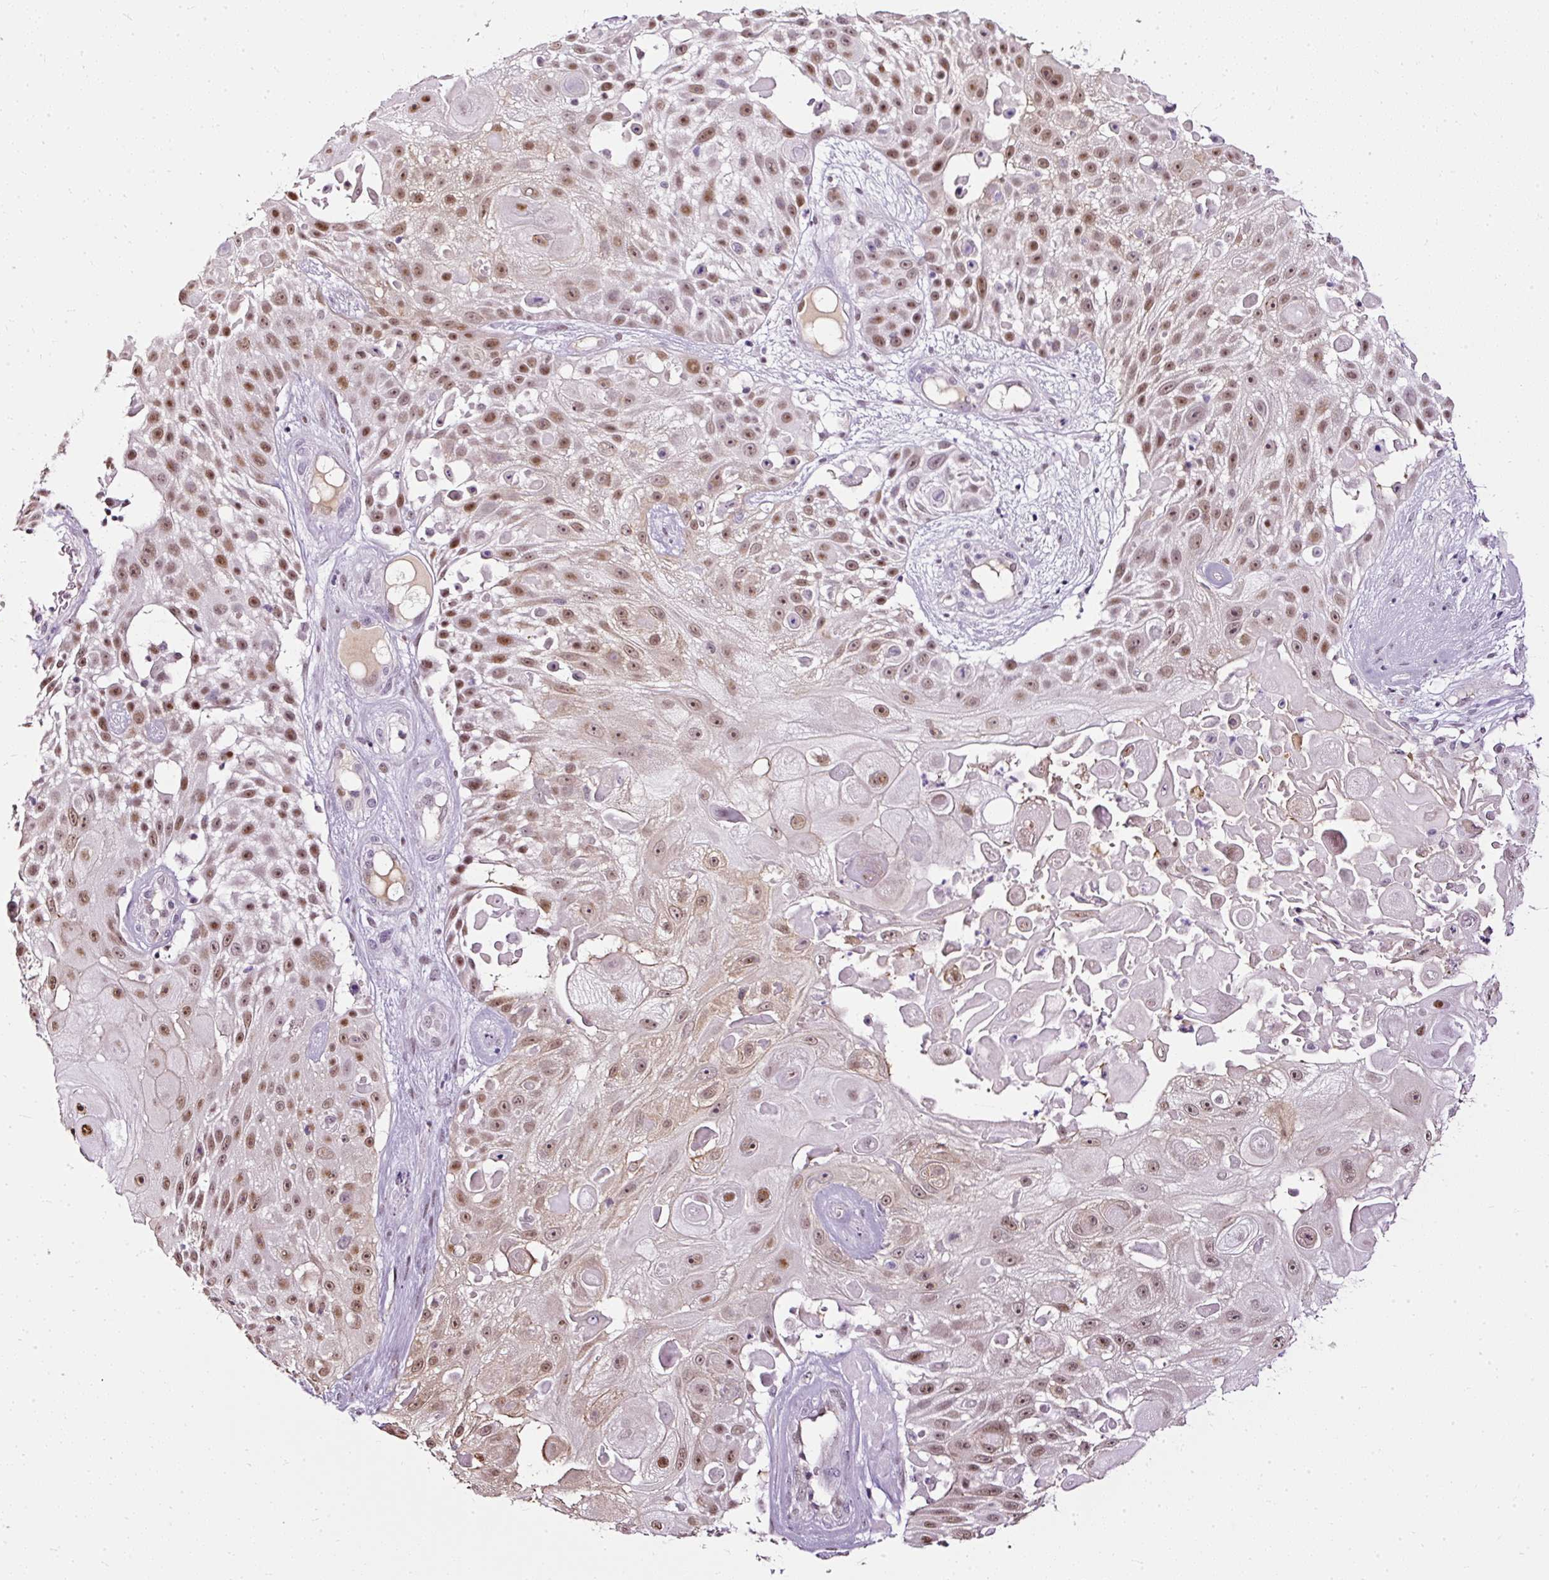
{"staining": {"intensity": "moderate", "quantity": ">75%", "location": "nuclear"}, "tissue": "skin cancer", "cell_type": "Tumor cells", "image_type": "cancer", "snomed": [{"axis": "morphology", "description": "Squamous cell carcinoma, NOS"}, {"axis": "topography", "description": "Skin"}], "caption": "Tumor cells exhibit moderate nuclear expression in approximately >75% of cells in skin squamous cell carcinoma.", "gene": "PDE6B", "patient": {"sex": "female", "age": 86}}